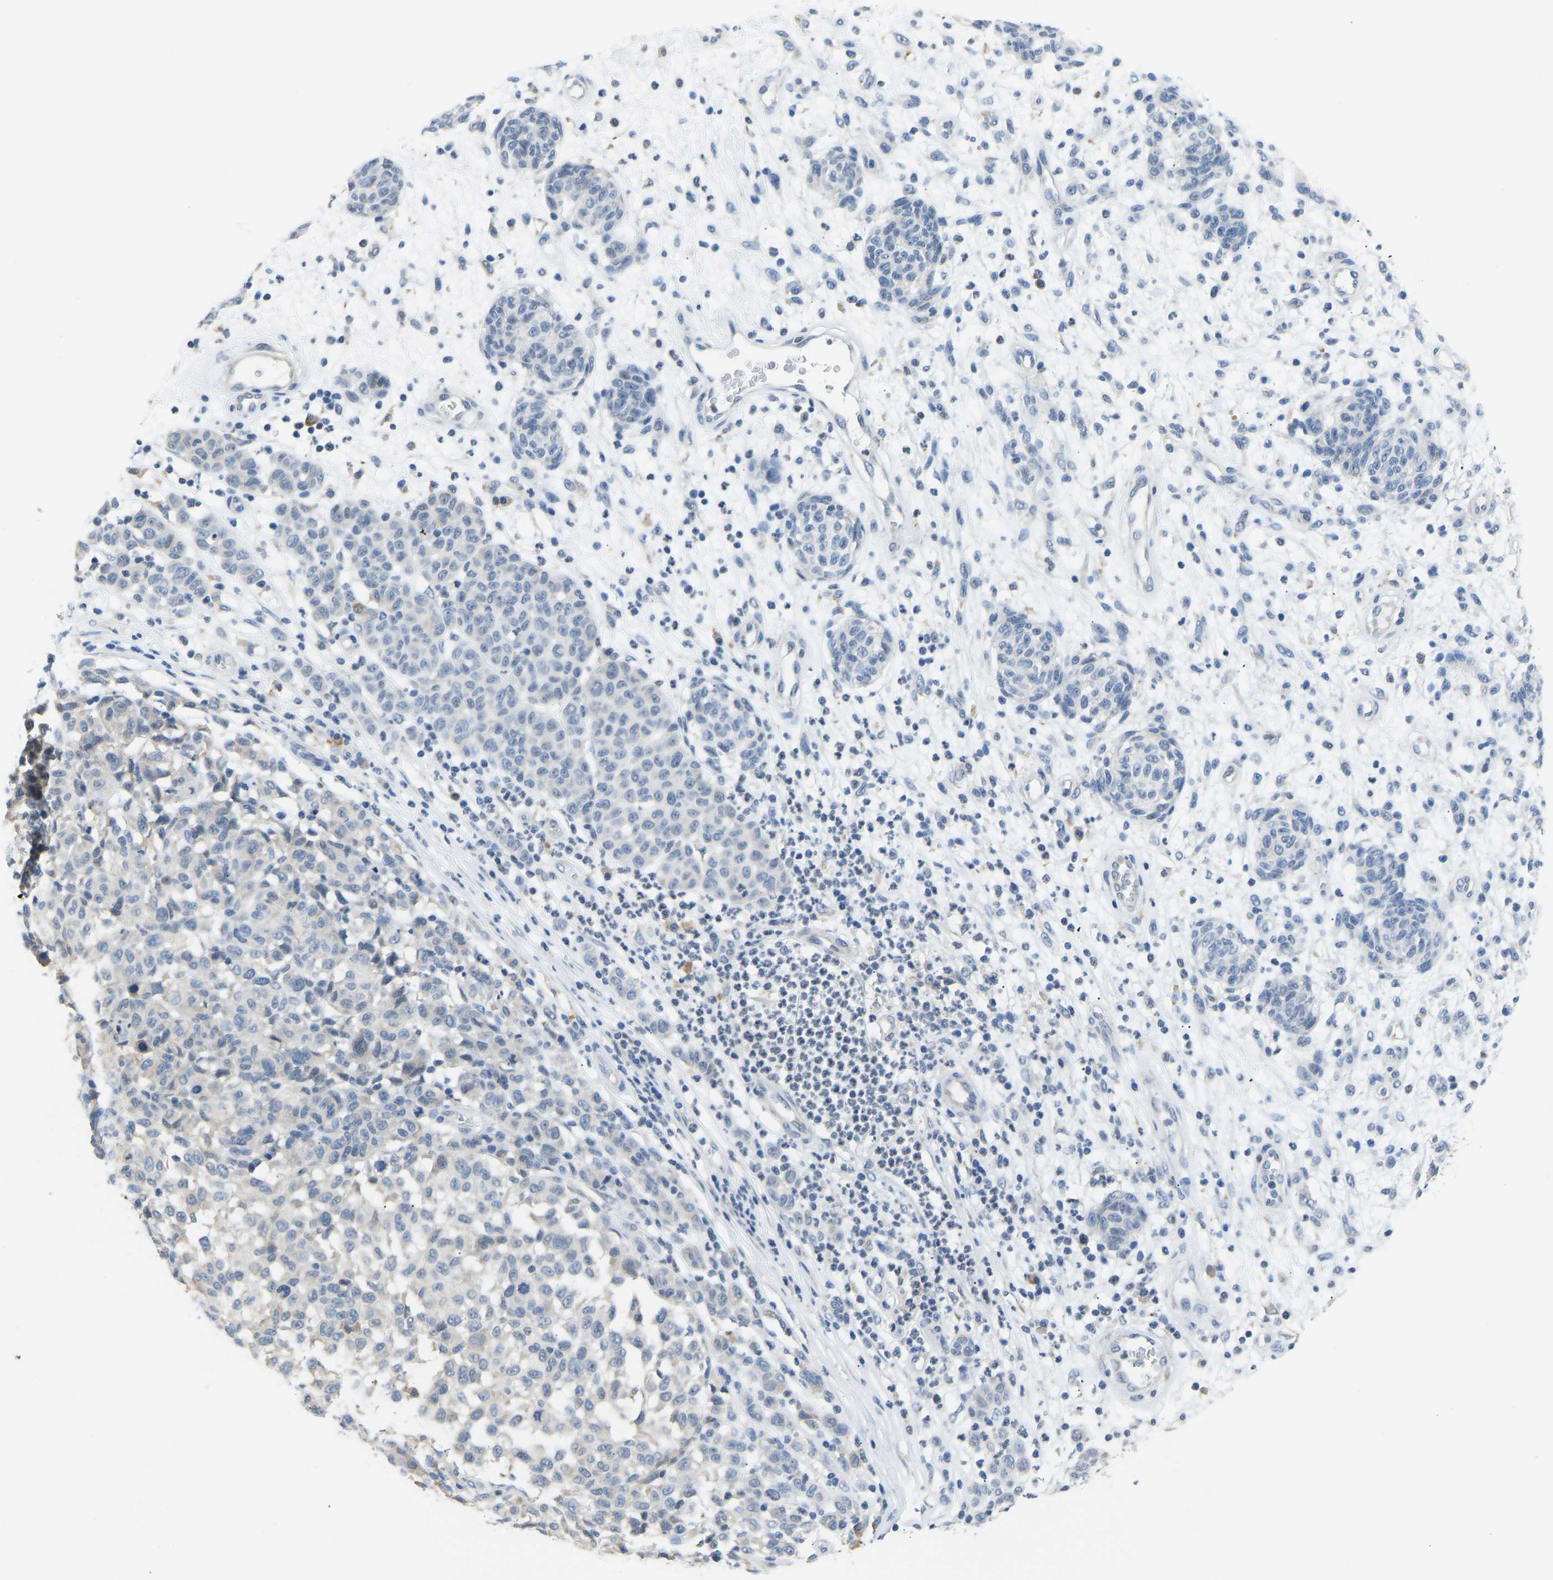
{"staining": {"intensity": "negative", "quantity": "none", "location": "none"}, "tissue": "melanoma", "cell_type": "Tumor cells", "image_type": "cancer", "snomed": [{"axis": "morphology", "description": "Malignant melanoma, NOS"}, {"axis": "topography", "description": "Skin"}], "caption": "Immunohistochemistry photomicrograph of neoplastic tissue: melanoma stained with DAB (3,3'-diaminobenzidine) displays no significant protein staining in tumor cells.", "gene": "VRK1", "patient": {"sex": "male", "age": 59}}